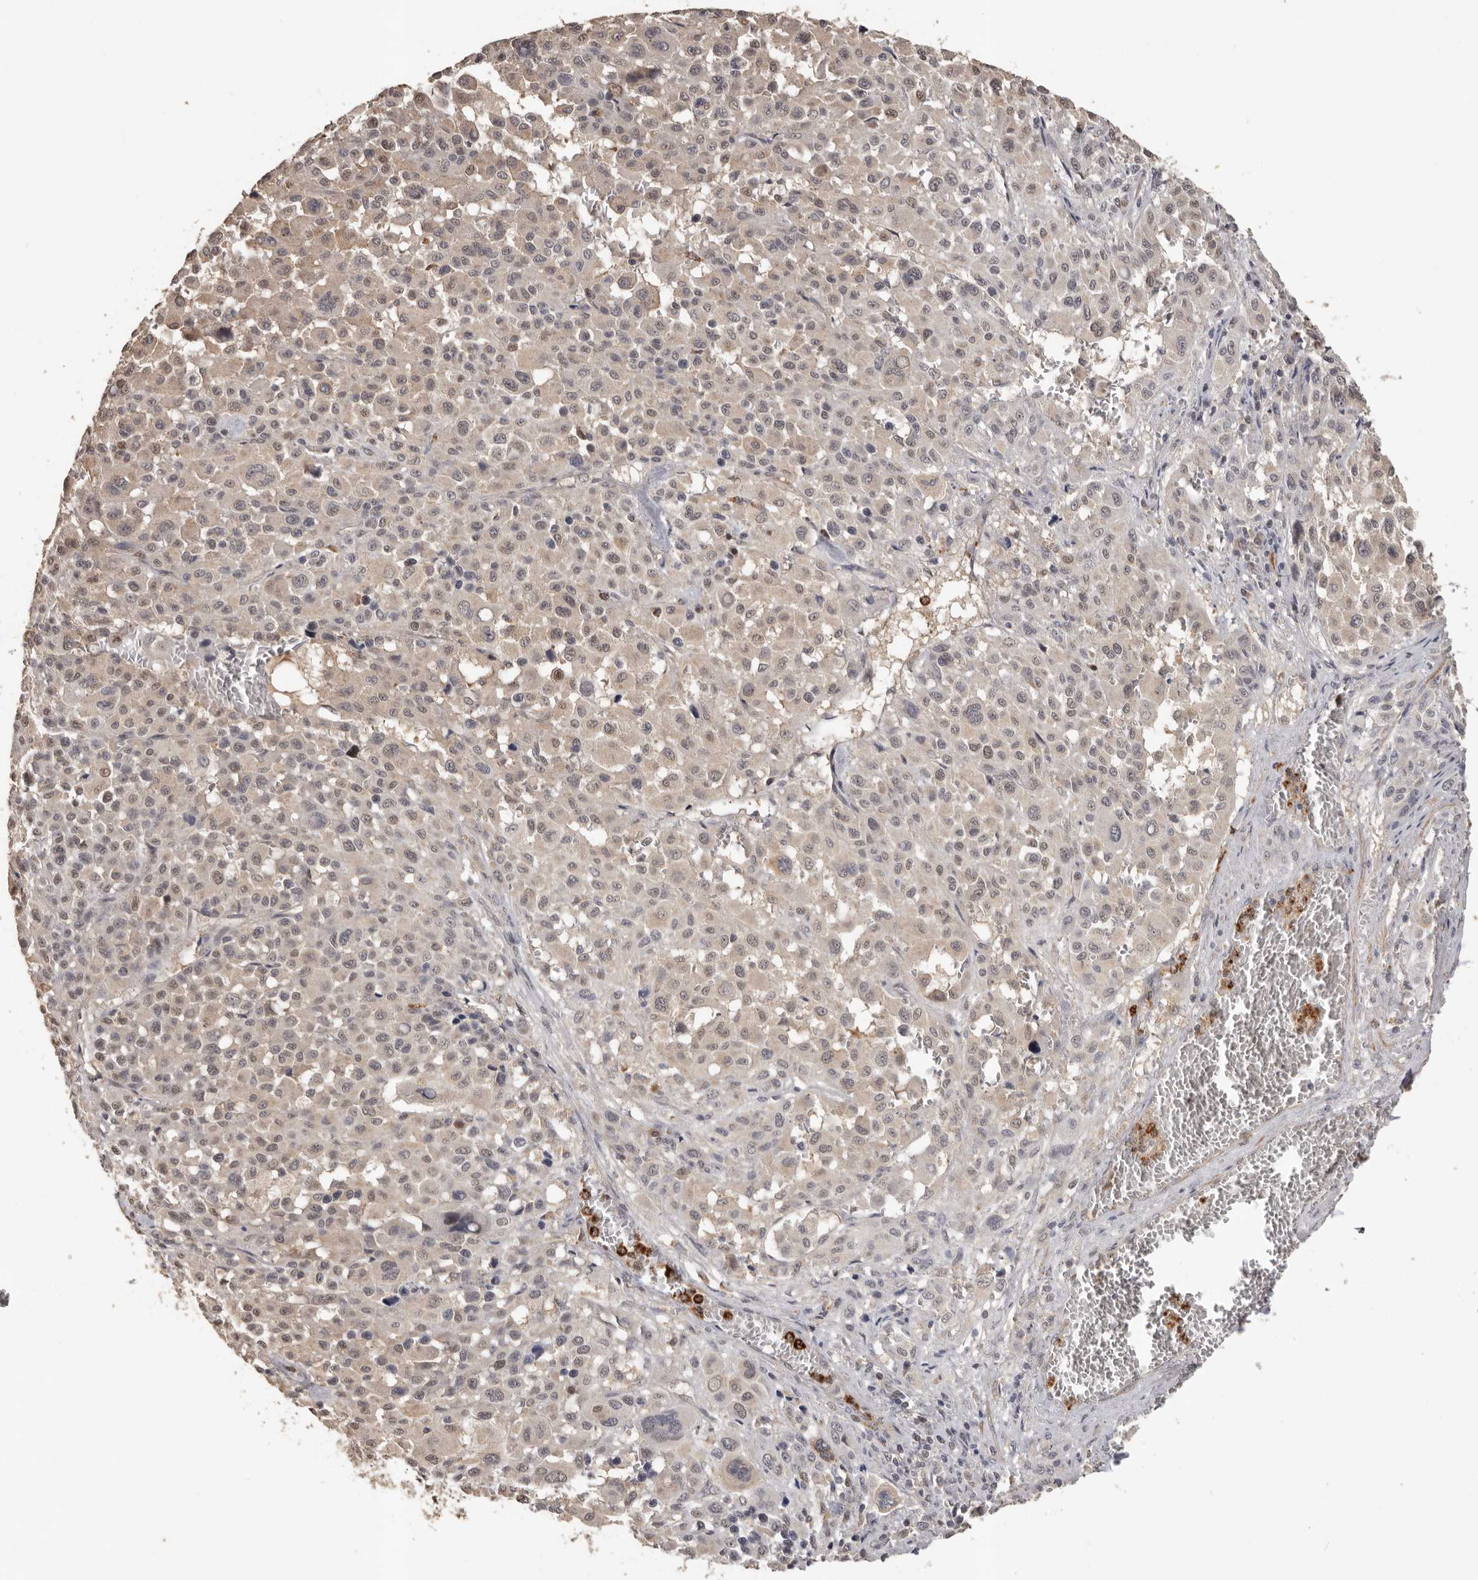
{"staining": {"intensity": "weak", "quantity": "25%-75%", "location": "cytoplasmic/membranous,nuclear"}, "tissue": "melanoma", "cell_type": "Tumor cells", "image_type": "cancer", "snomed": [{"axis": "morphology", "description": "Malignant melanoma, Metastatic site"}, {"axis": "topography", "description": "Skin"}], "caption": "This photomicrograph demonstrates melanoma stained with immunohistochemistry (IHC) to label a protein in brown. The cytoplasmic/membranous and nuclear of tumor cells show weak positivity for the protein. Nuclei are counter-stained blue.", "gene": "KIF2B", "patient": {"sex": "female", "age": 74}}